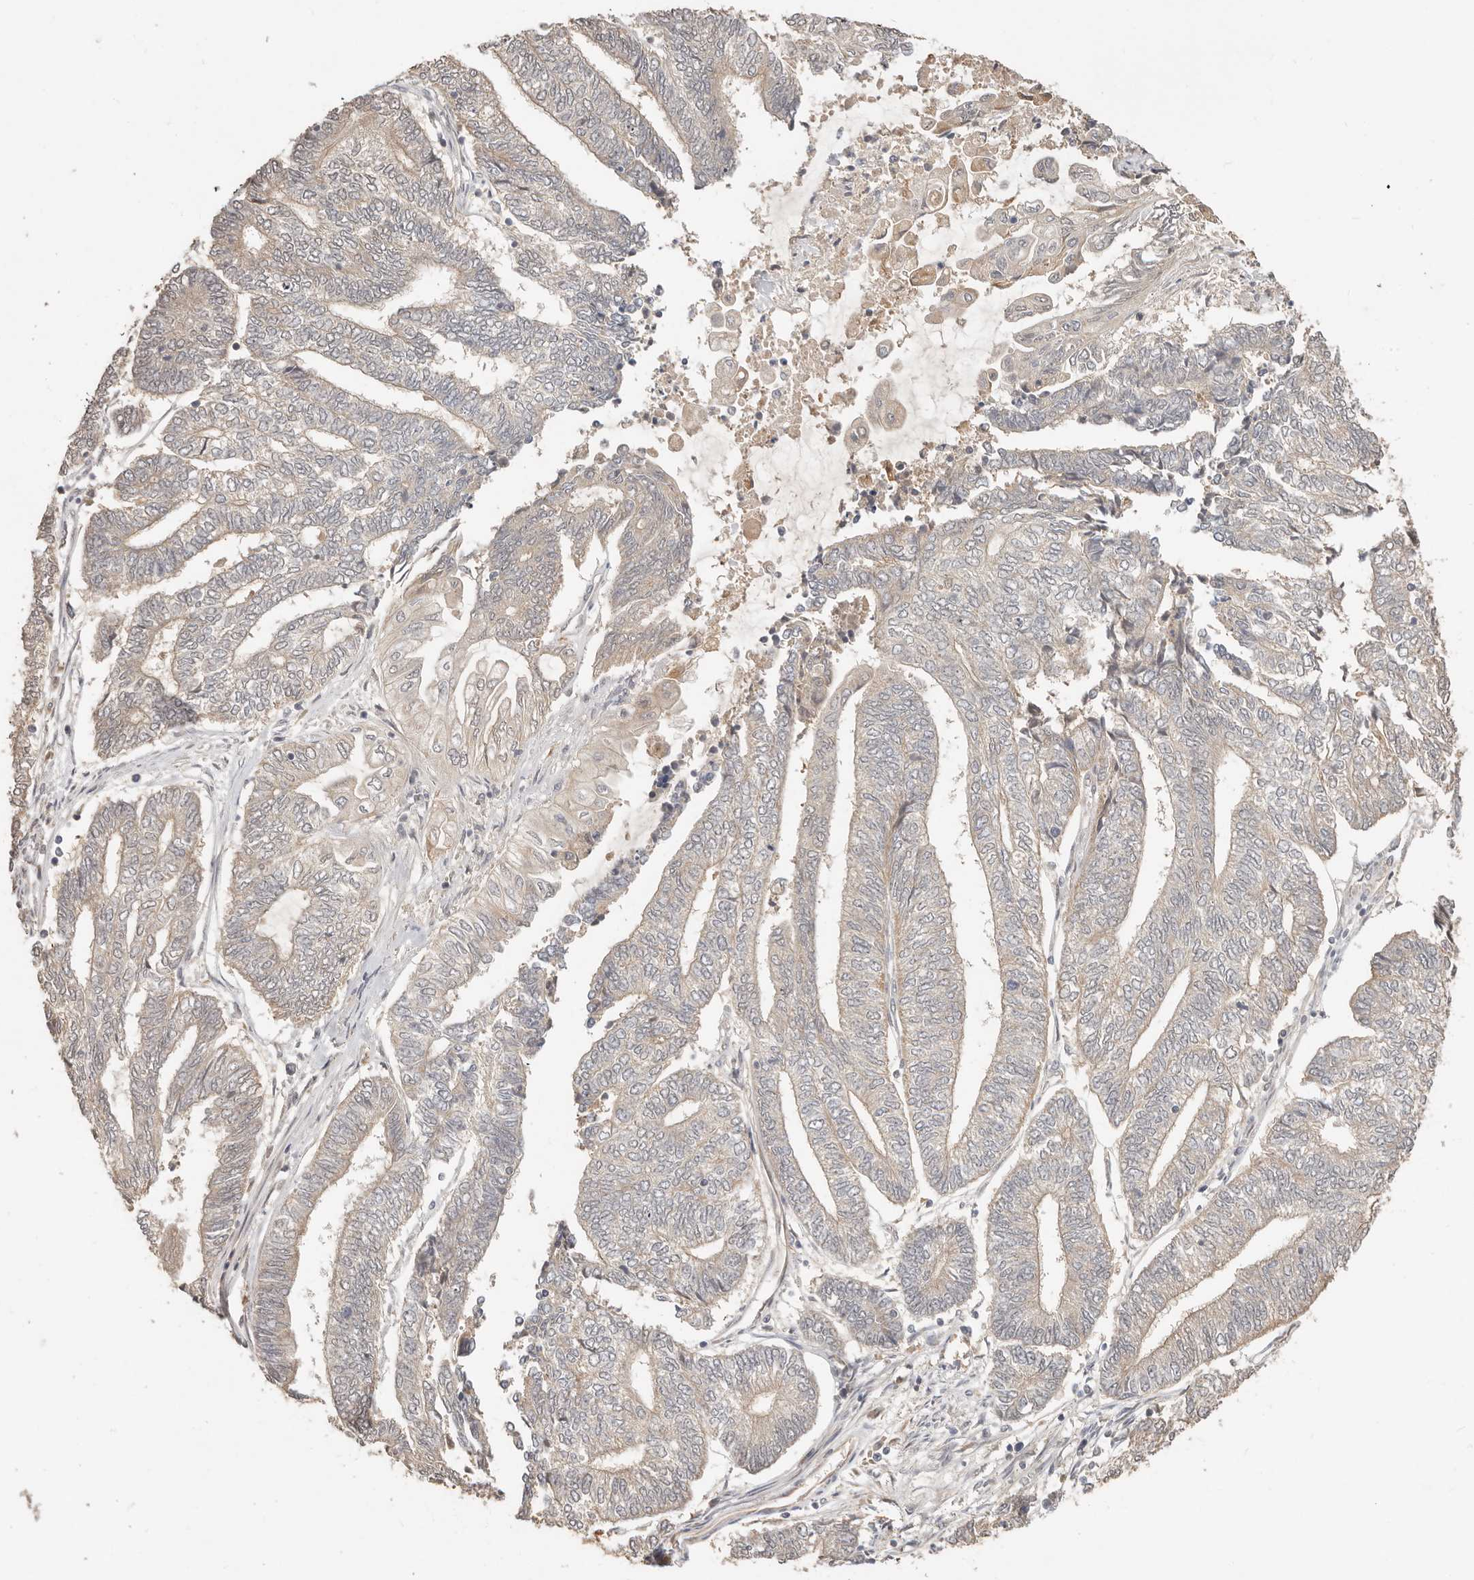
{"staining": {"intensity": "weak", "quantity": "25%-75%", "location": "cytoplasmic/membranous"}, "tissue": "endometrial cancer", "cell_type": "Tumor cells", "image_type": "cancer", "snomed": [{"axis": "morphology", "description": "Adenocarcinoma, NOS"}, {"axis": "topography", "description": "Uterus"}, {"axis": "topography", "description": "Endometrium"}], "caption": "An image of adenocarcinoma (endometrial) stained for a protein shows weak cytoplasmic/membranous brown staining in tumor cells.", "gene": "MTFR2", "patient": {"sex": "female", "age": 70}}